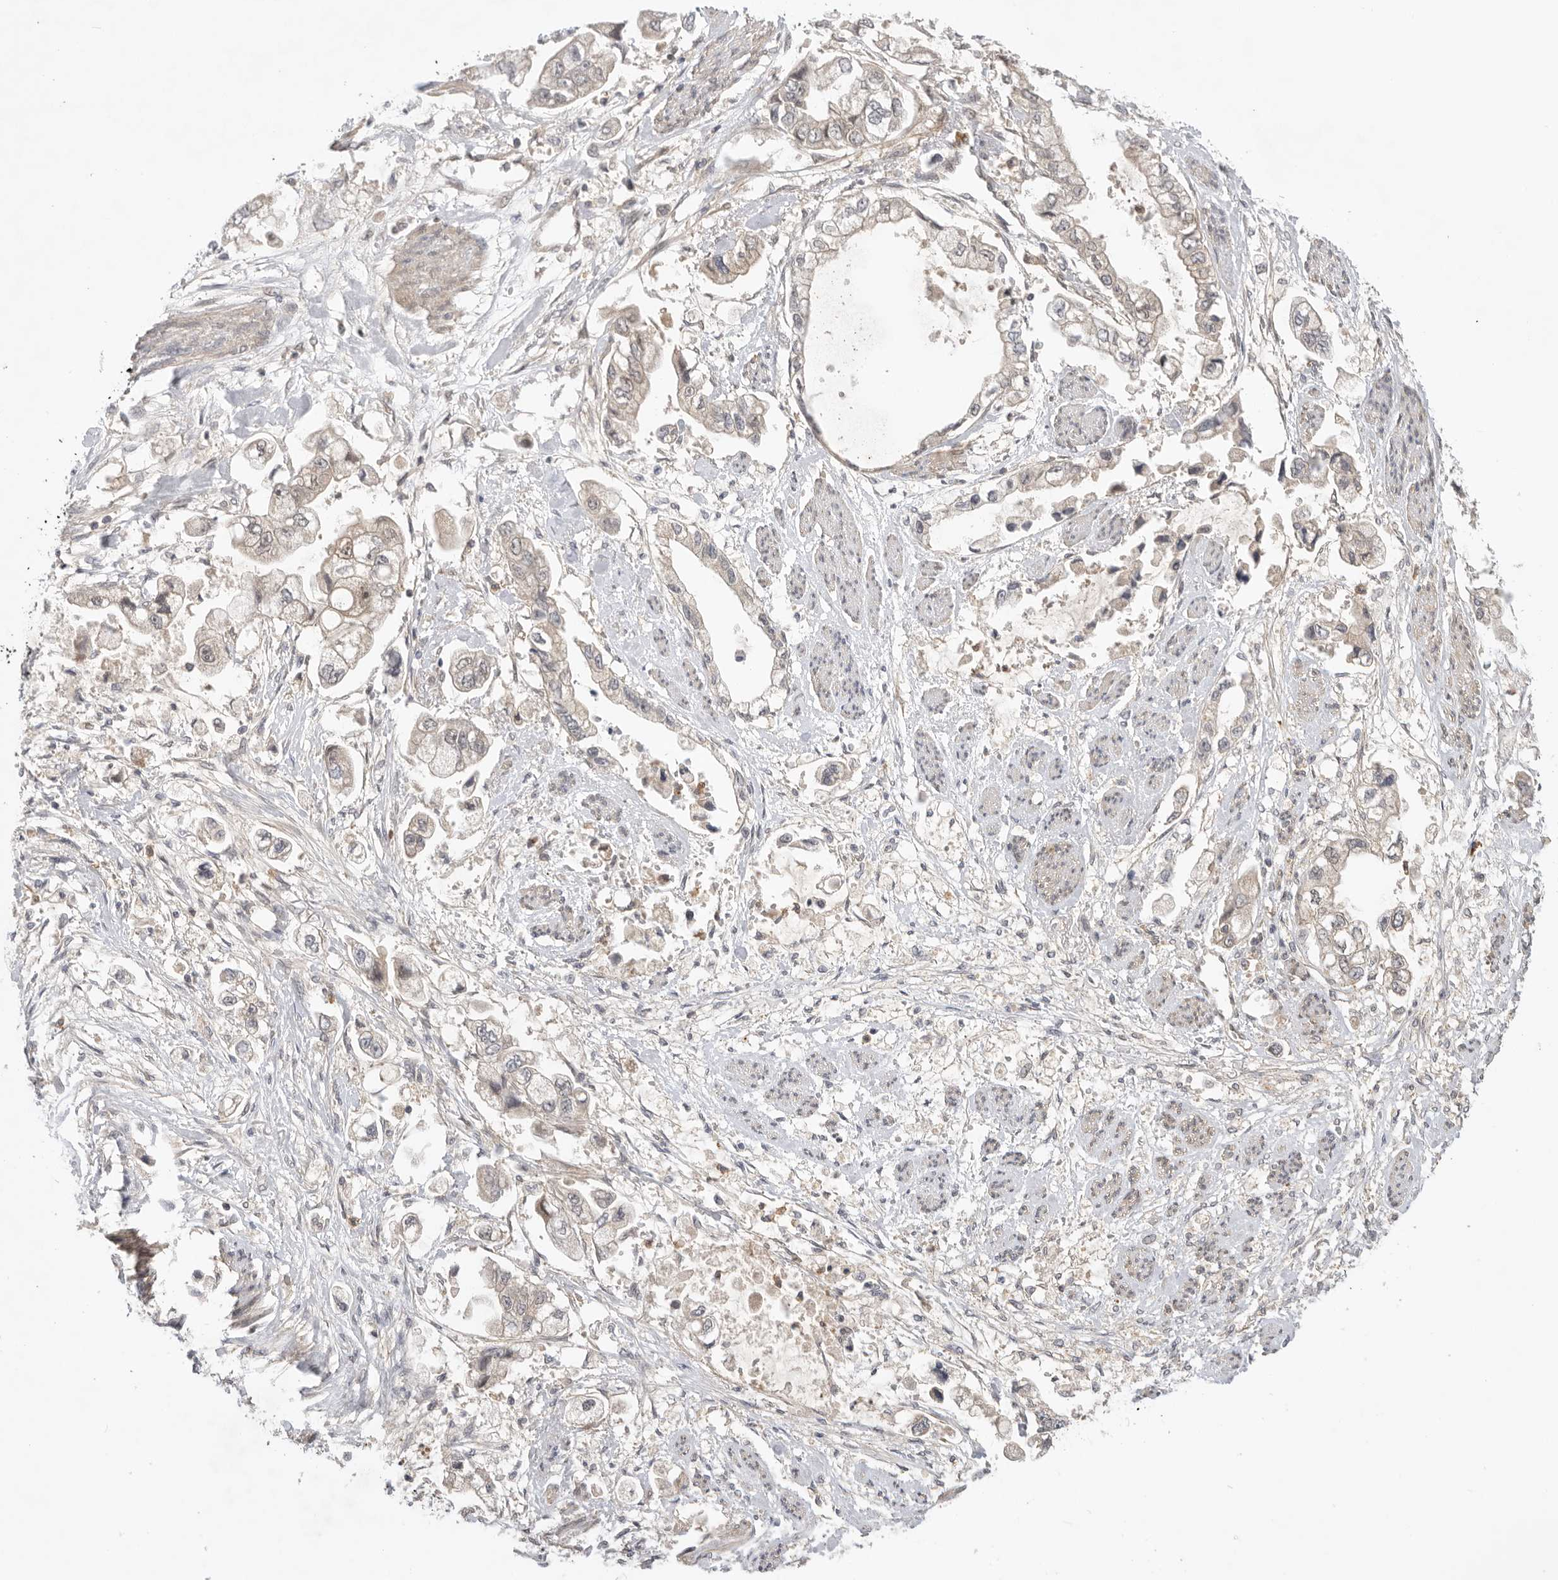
{"staining": {"intensity": "negative", "quantity": "none", "location": "none"}, "tissue": "stomach cancer", "cell_type": "Tumor cells", "image_type": "cancer", "snomed": [{"axis": "morphology", "description": "Adenocarcinoma, NOS"}, {"axis": "topography", "description": "Stomach"}], "caption": "Tumor cells show no significant staining in stomach adenocarcinoma.", "gene": "DCAF8", "patient": {"sex": "male", "age": 62}}